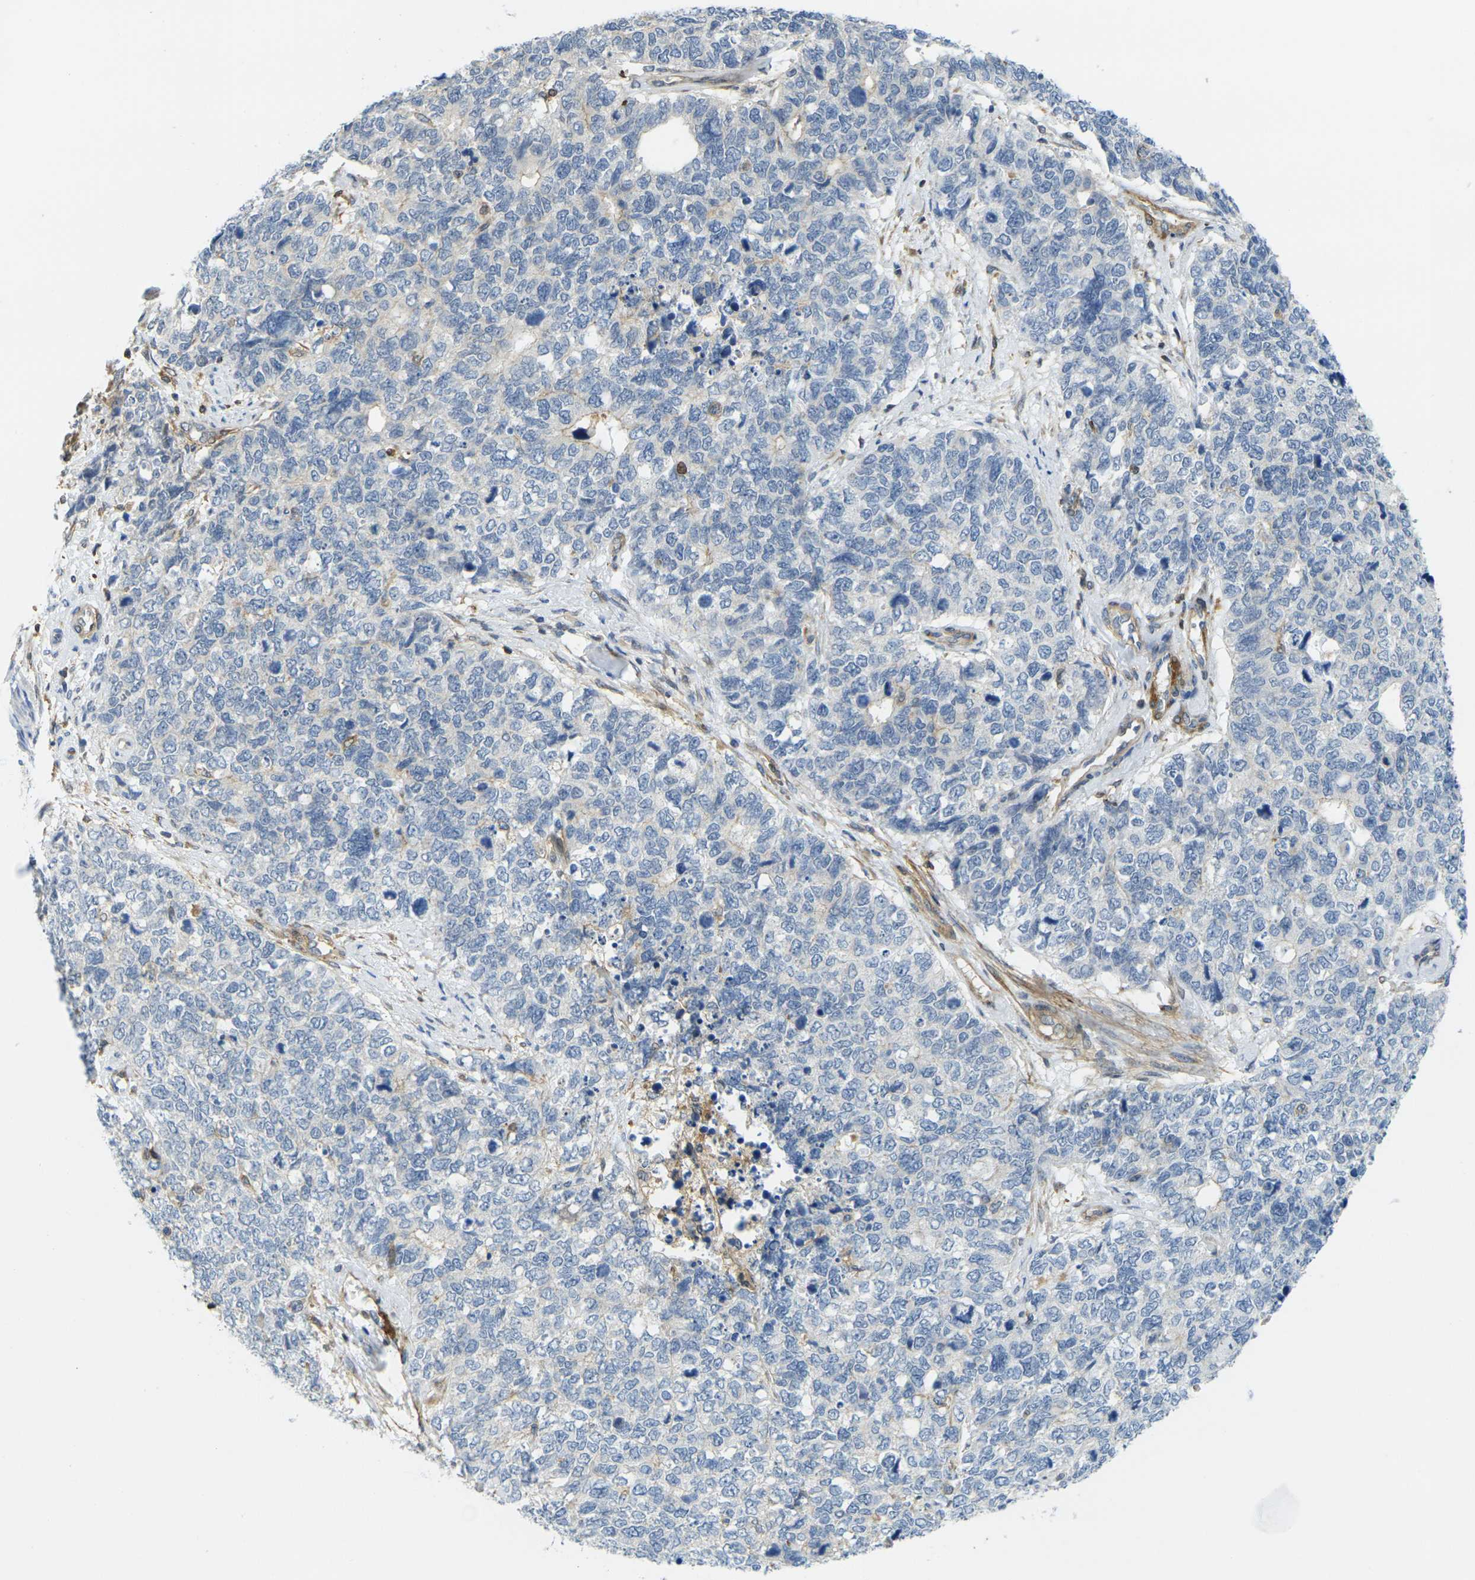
{"staining": {"intensity": "negative", "quantity": "none", "location": "none"}, "tissue": "cervical cancer", "cell_type": "Tumor cells", "image_type": "cancer", "snomed": [{"axis": "morphology", "description": "Squamous cell carcinoma, NOS"}, {"axis": "topography", "description": "Cervix"}], "caption": "High magnification brightfield microscopy of squamous cell carcinoma (cervical) stained with DAB (3,3'-diaminobenzidine) (brown) and counterstained with hematoxylin (blue): tumor cells show no significant positivity.", "gene": "LASP1", "patient": {"sex": "female", "age": 63}}